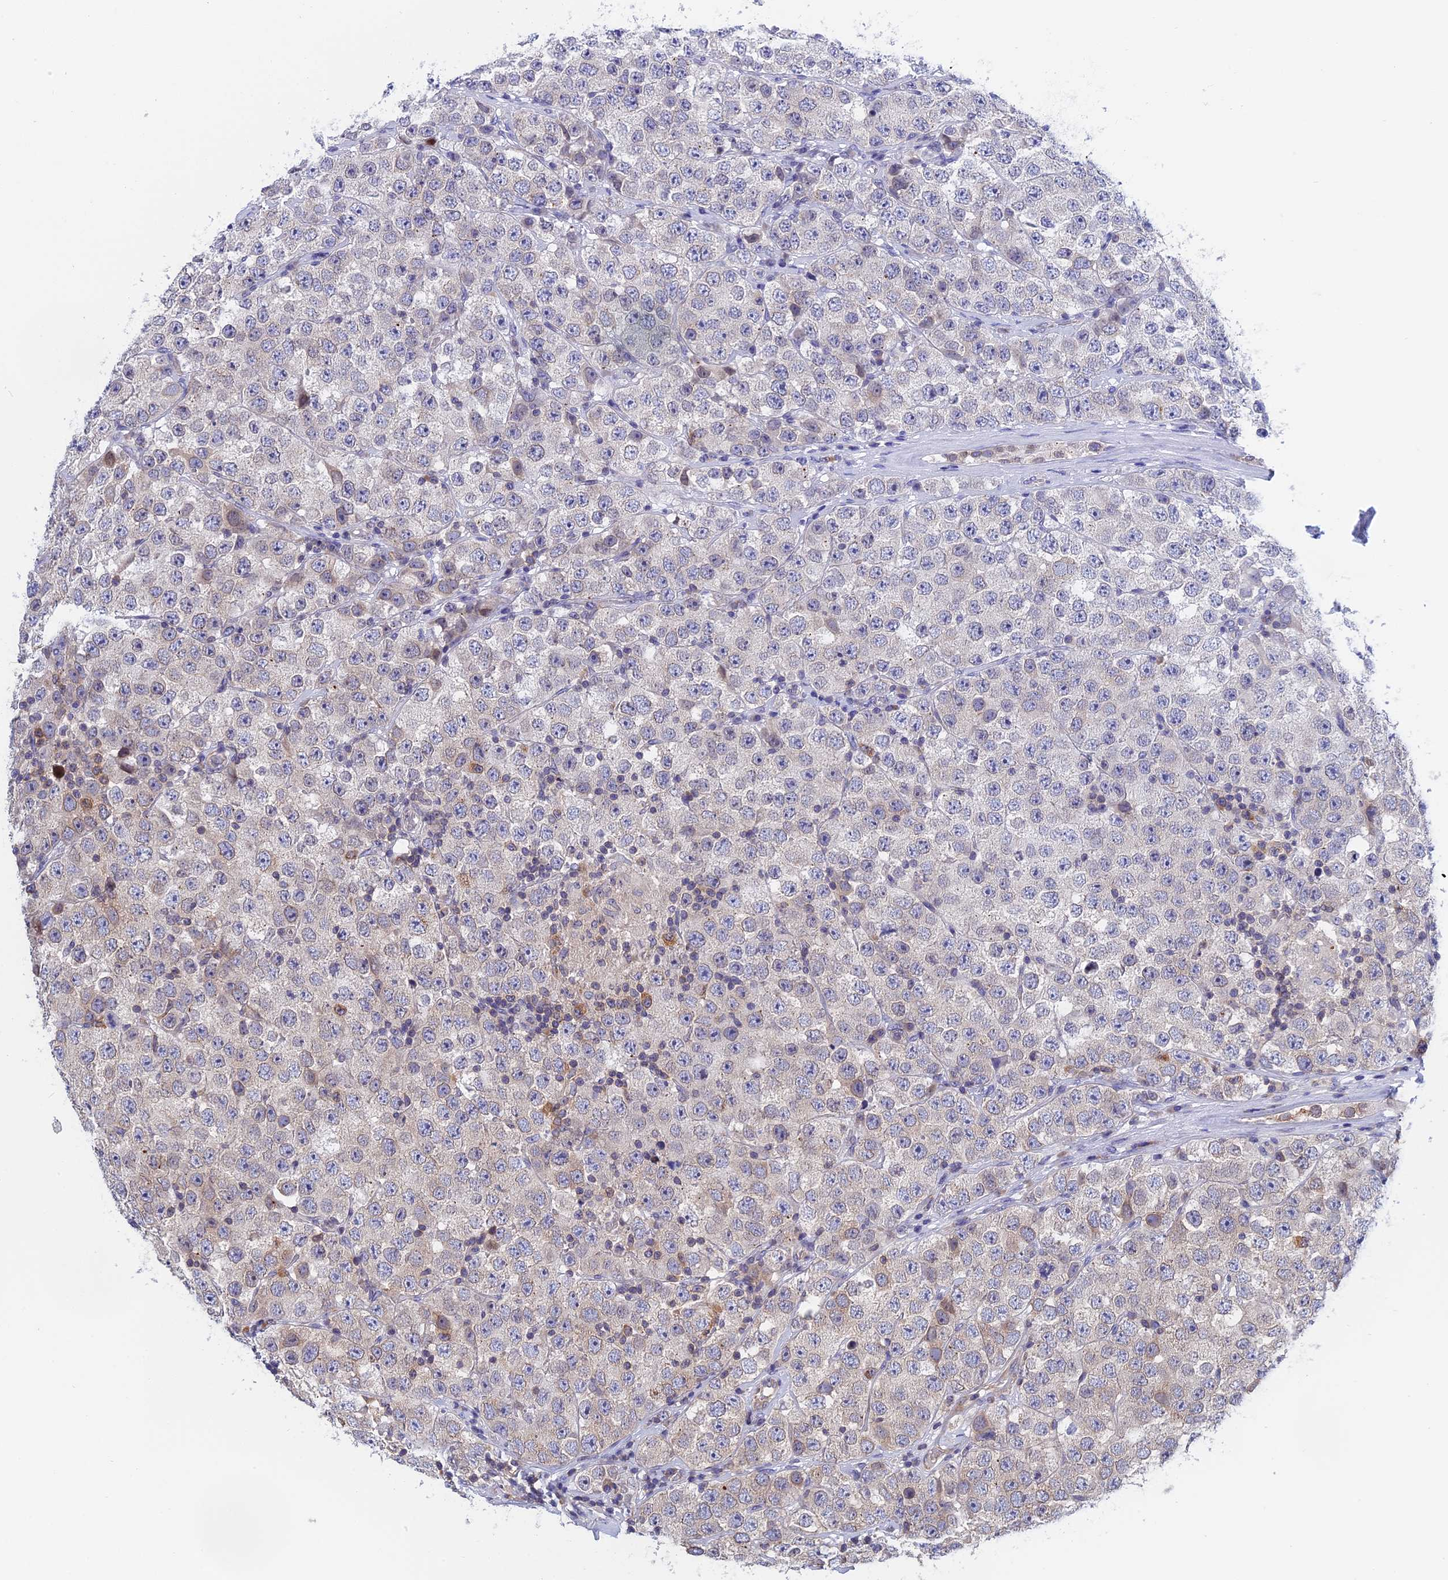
{"staining": {"intensity": "weak", "quantity": "<25%", "location": "cytoplasmic/membranous"}, "tissue": "testis cancer", "cell_type": "Tumor cells", "image_type": "cancer", "snomed": [{"axis": "morphology", "description": "Seminoma, NOS"}, {"axis": "topography", "description": "Testis"}], "caption": "This is a photomicrograph of immunohistochemistry (IHC) staining of seminoma (testis), which shows no positivity in tumor cells. Nuclei are stained in blue.", "gene": "NAA10", "patient": {"sex": "male", "age": 28}}